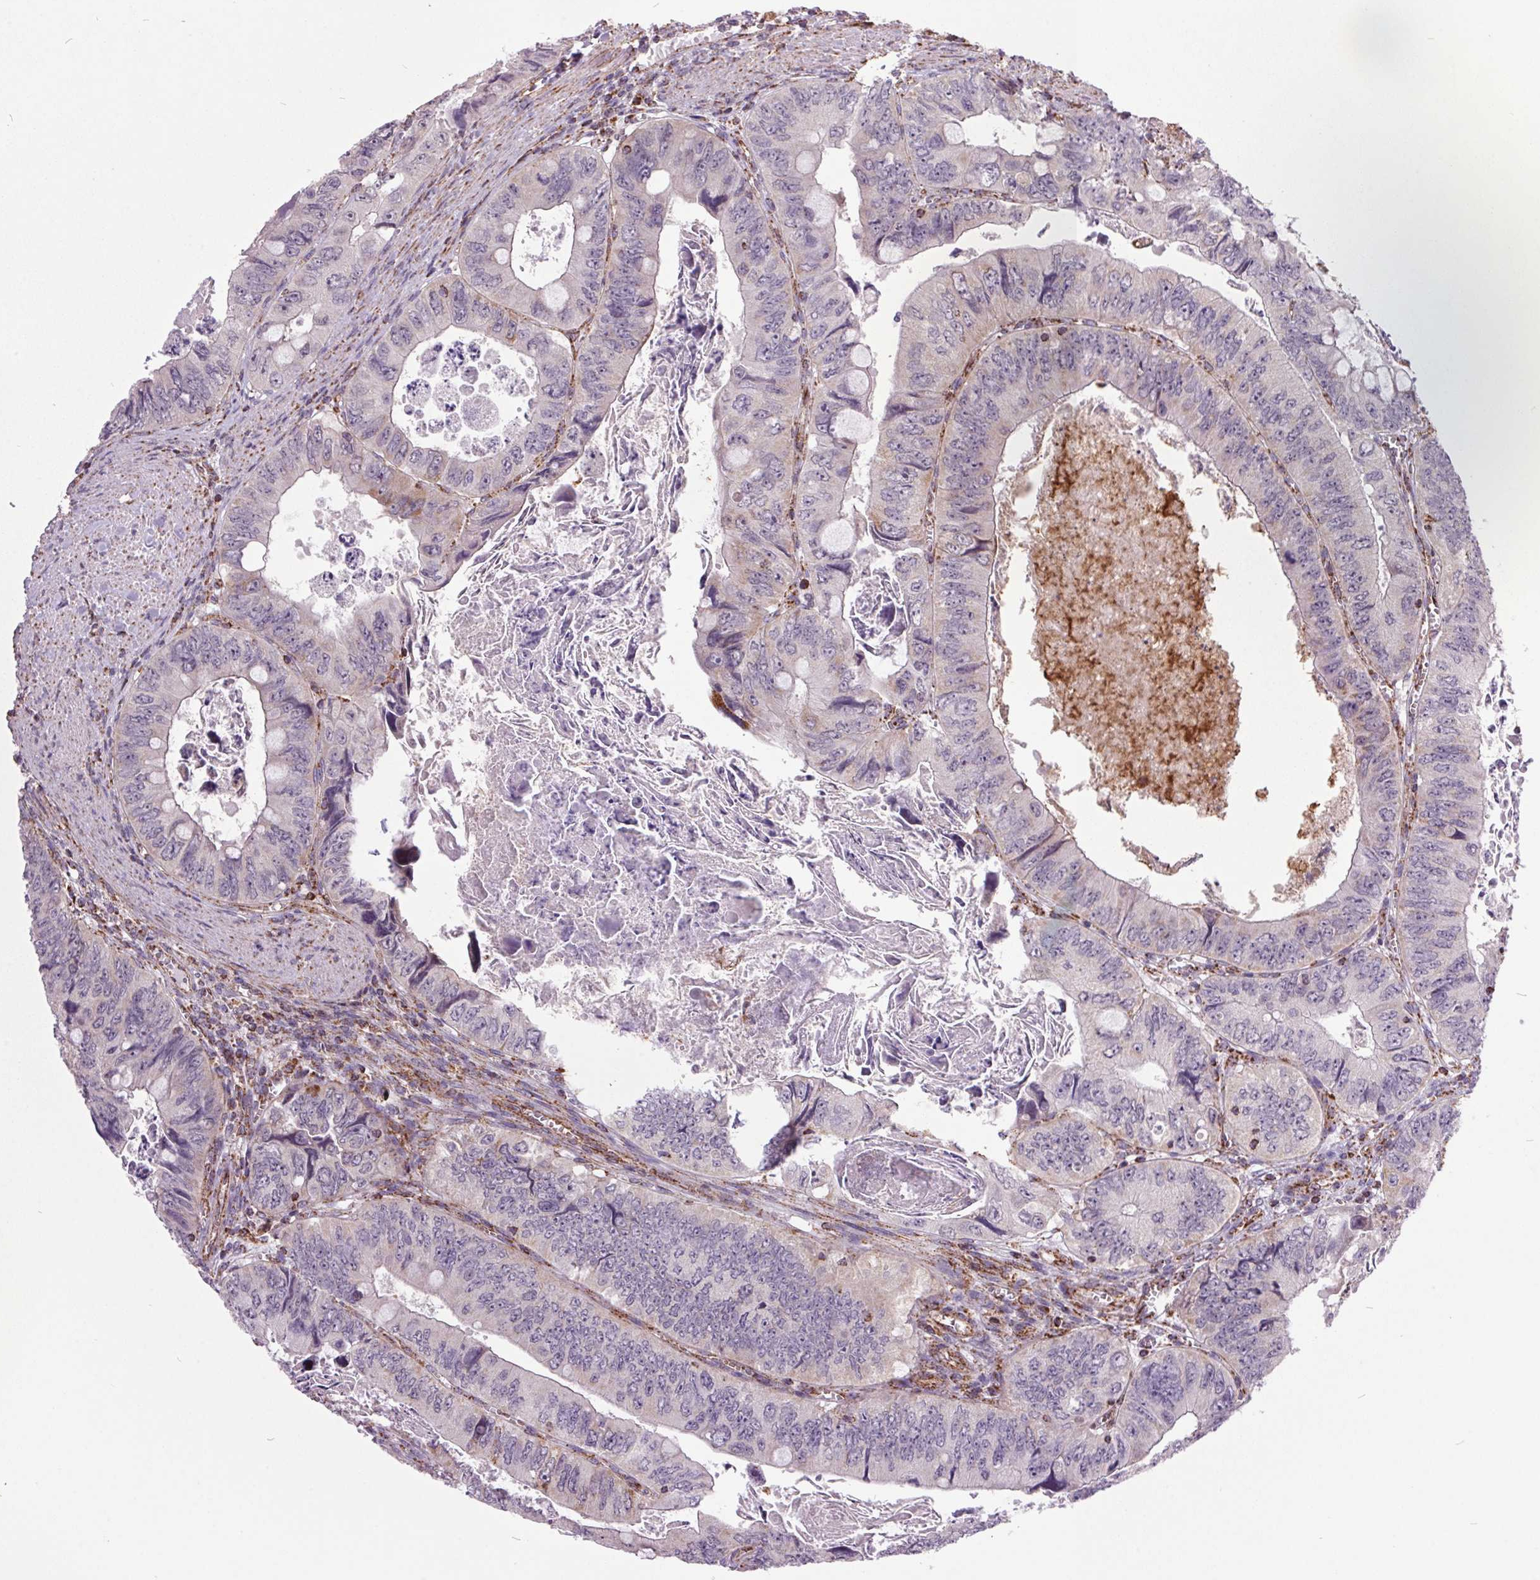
{"staining": {"intensity": "weak", "quantity": "<25%", "location": "cytoplasmic/membranous"}, "tissue": "colorectal cancer", "cell_type": "Tumor cells", "image_type": "cancer", "snomed": [{"axis": "morphology", "description": "Adenocarcinoma, NOS"}, {"axis": "topography", "description": "Colon"}], "caption": "Immunohistochemistry of colorectal adenocarcinoma exhibits no positivity in tumor cells. (Brightfield microscopy of DAB (3,3'-diaminobenzidine) IHC at high magnification).", "gene": "NDUFS6", "patient": {"sex": "female", "age": 84}}